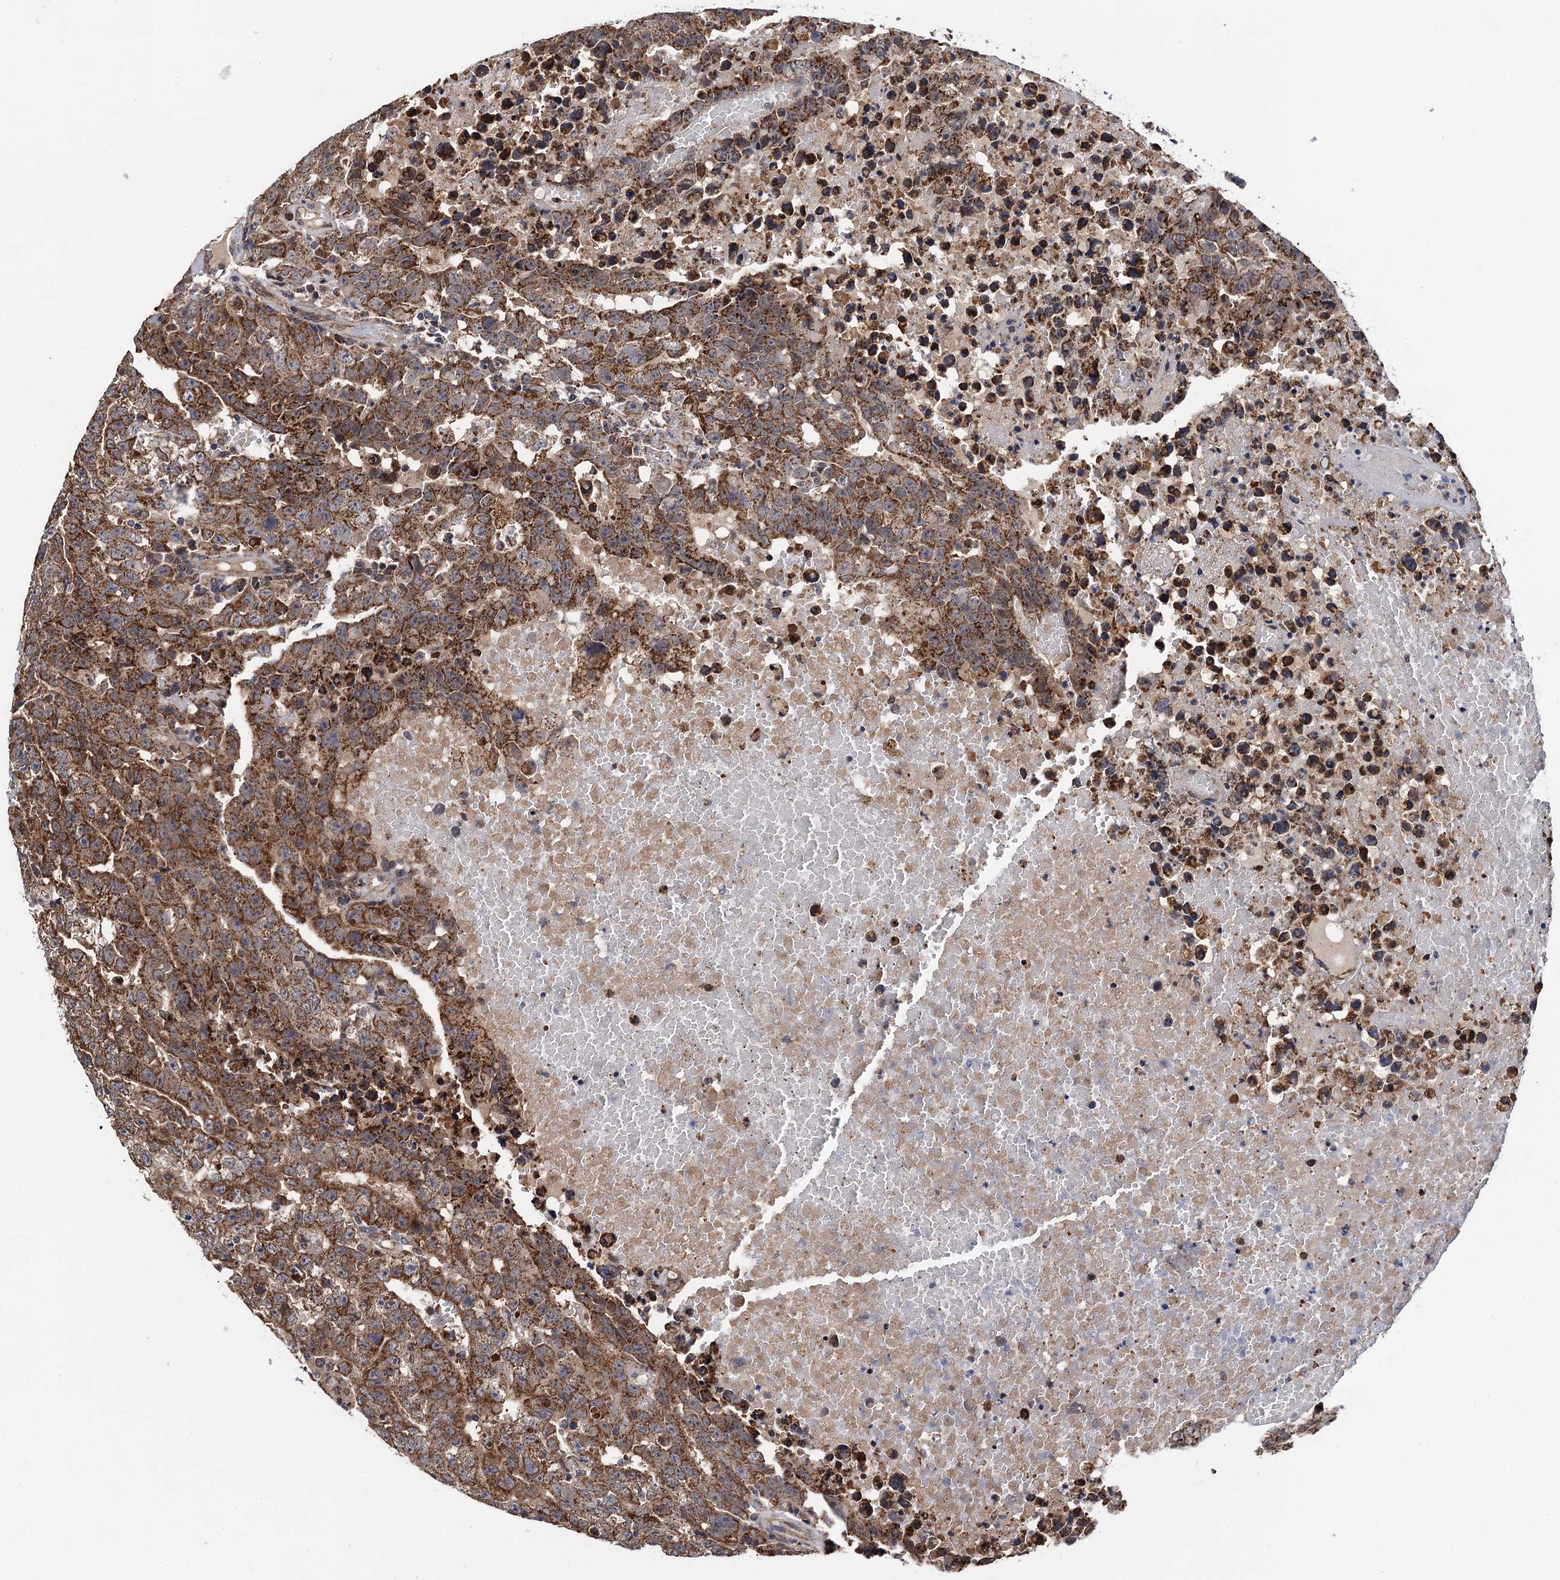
{"staining": {"intensity": "moderate", "quantity": ">75%", "location": "cytoplasmic/membranous"}, "tissue": "testis cancer", "cell_type": "Tumor cells", "image_type": "cancer", "snomed": [{"axis": "morphology", "description": "Carcinoma, Embryonal, NOS"}, {"axis": "topography", "description": "Testis"}], "caption": "Immunohistochemical staining of testis cancer exhibits moderate cytoplasmic/membranous protein staining in about >75% of tumor cells.", "gene": "PTCD3", "patient": {"sex": "male", "age": 25}}